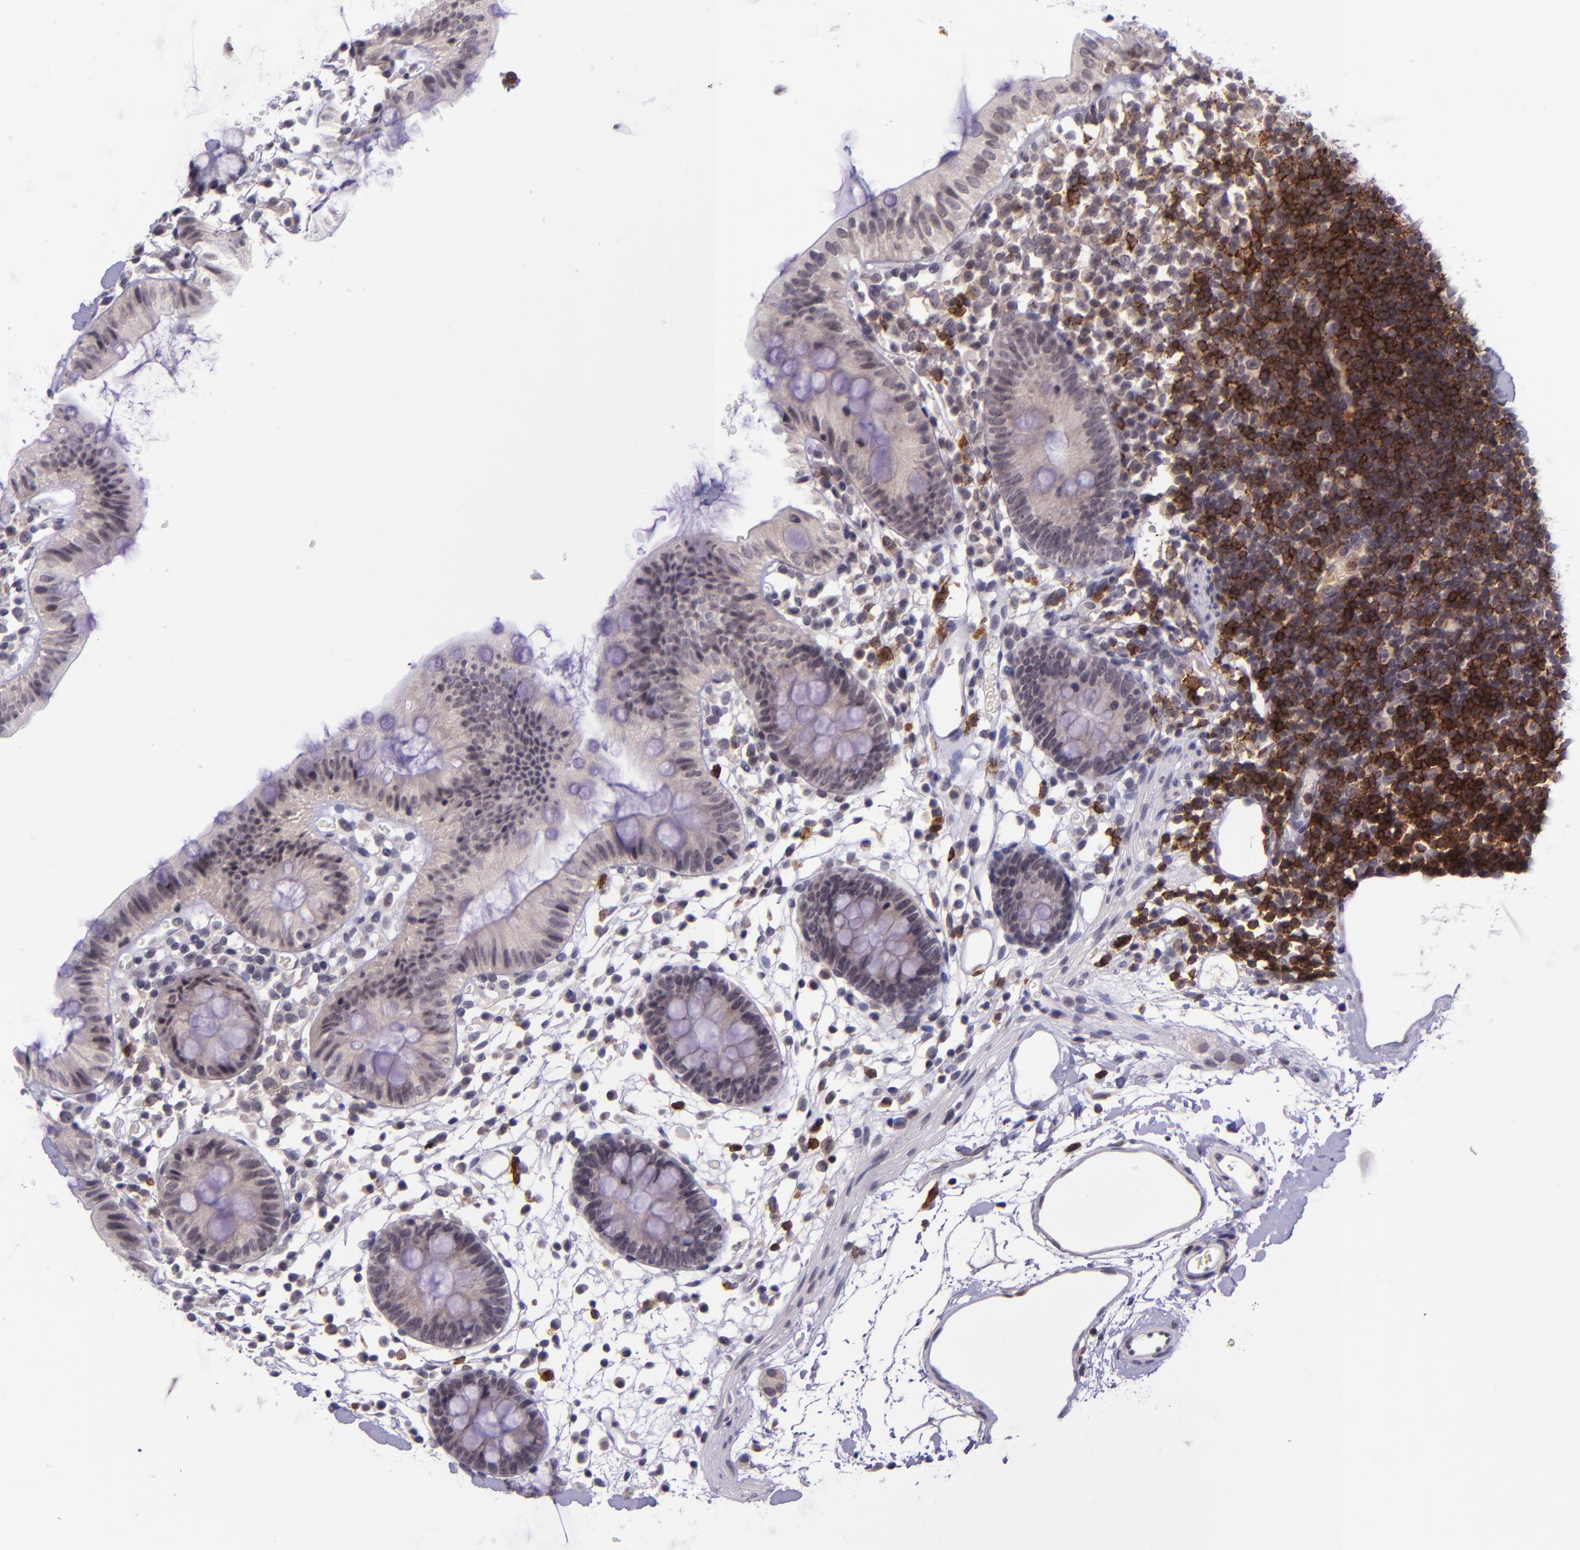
{"staining": {"intensity": "negative", "quantity": "none", "location": "none"}, "tissue": "colon", "cell_type": "Endothelial cells", "image_type": "normal", "snomed": [{"axis": "morphology", "description": "Normal tissue, NOS"}, {"axis": "topography", "description": "Colon"}], "caption": "A micrograph of colon stained for a protein shows no brown staining in endothelial cells. Brightfield microscopy of immunohistochemistry (IHC) stained with DAB (brown) and hematoxylin (blue), captured at high magnification.", "gene": "SELL", "patient": {"sex": "male", "age": 14}}